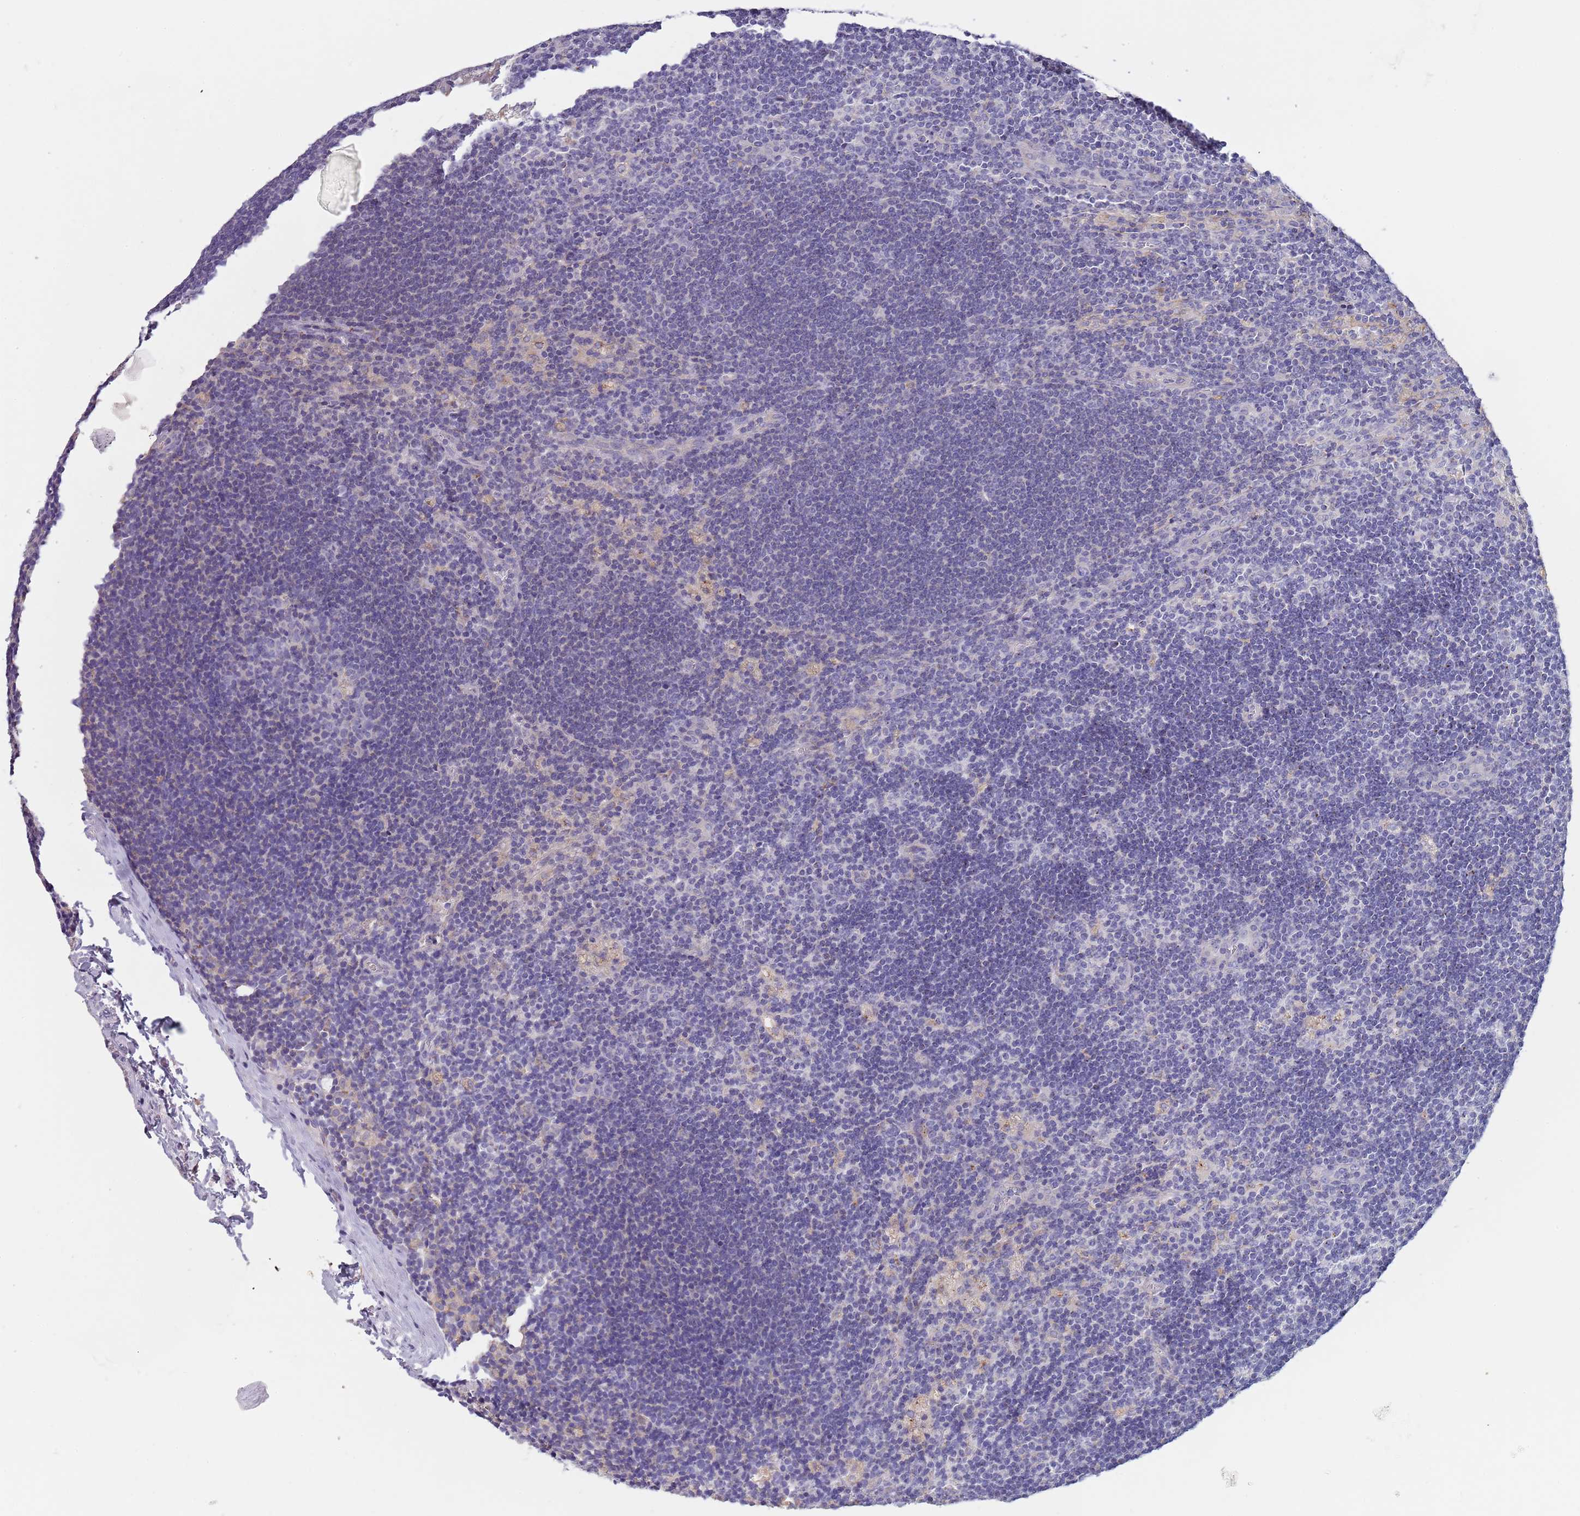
{"staining": {"intensity": "weak", "quantity": "<25%", "location": "cytoplasmic/membranous"}, "tissue": "lymph node", "cell_type": "Germinal center cells", "image_type": "normal", "snomed": [{"axis": "morphology", "description": "Normal tissue, NOS"}, {"axis": "topography", "description": "Lymph node"}], "caption": "Immunohistochemistry of benign lymph node demonstrates no expression in germinal center cells.", "gene": "MAN1C1", "patient": {"sex": "male", "age": 24}}